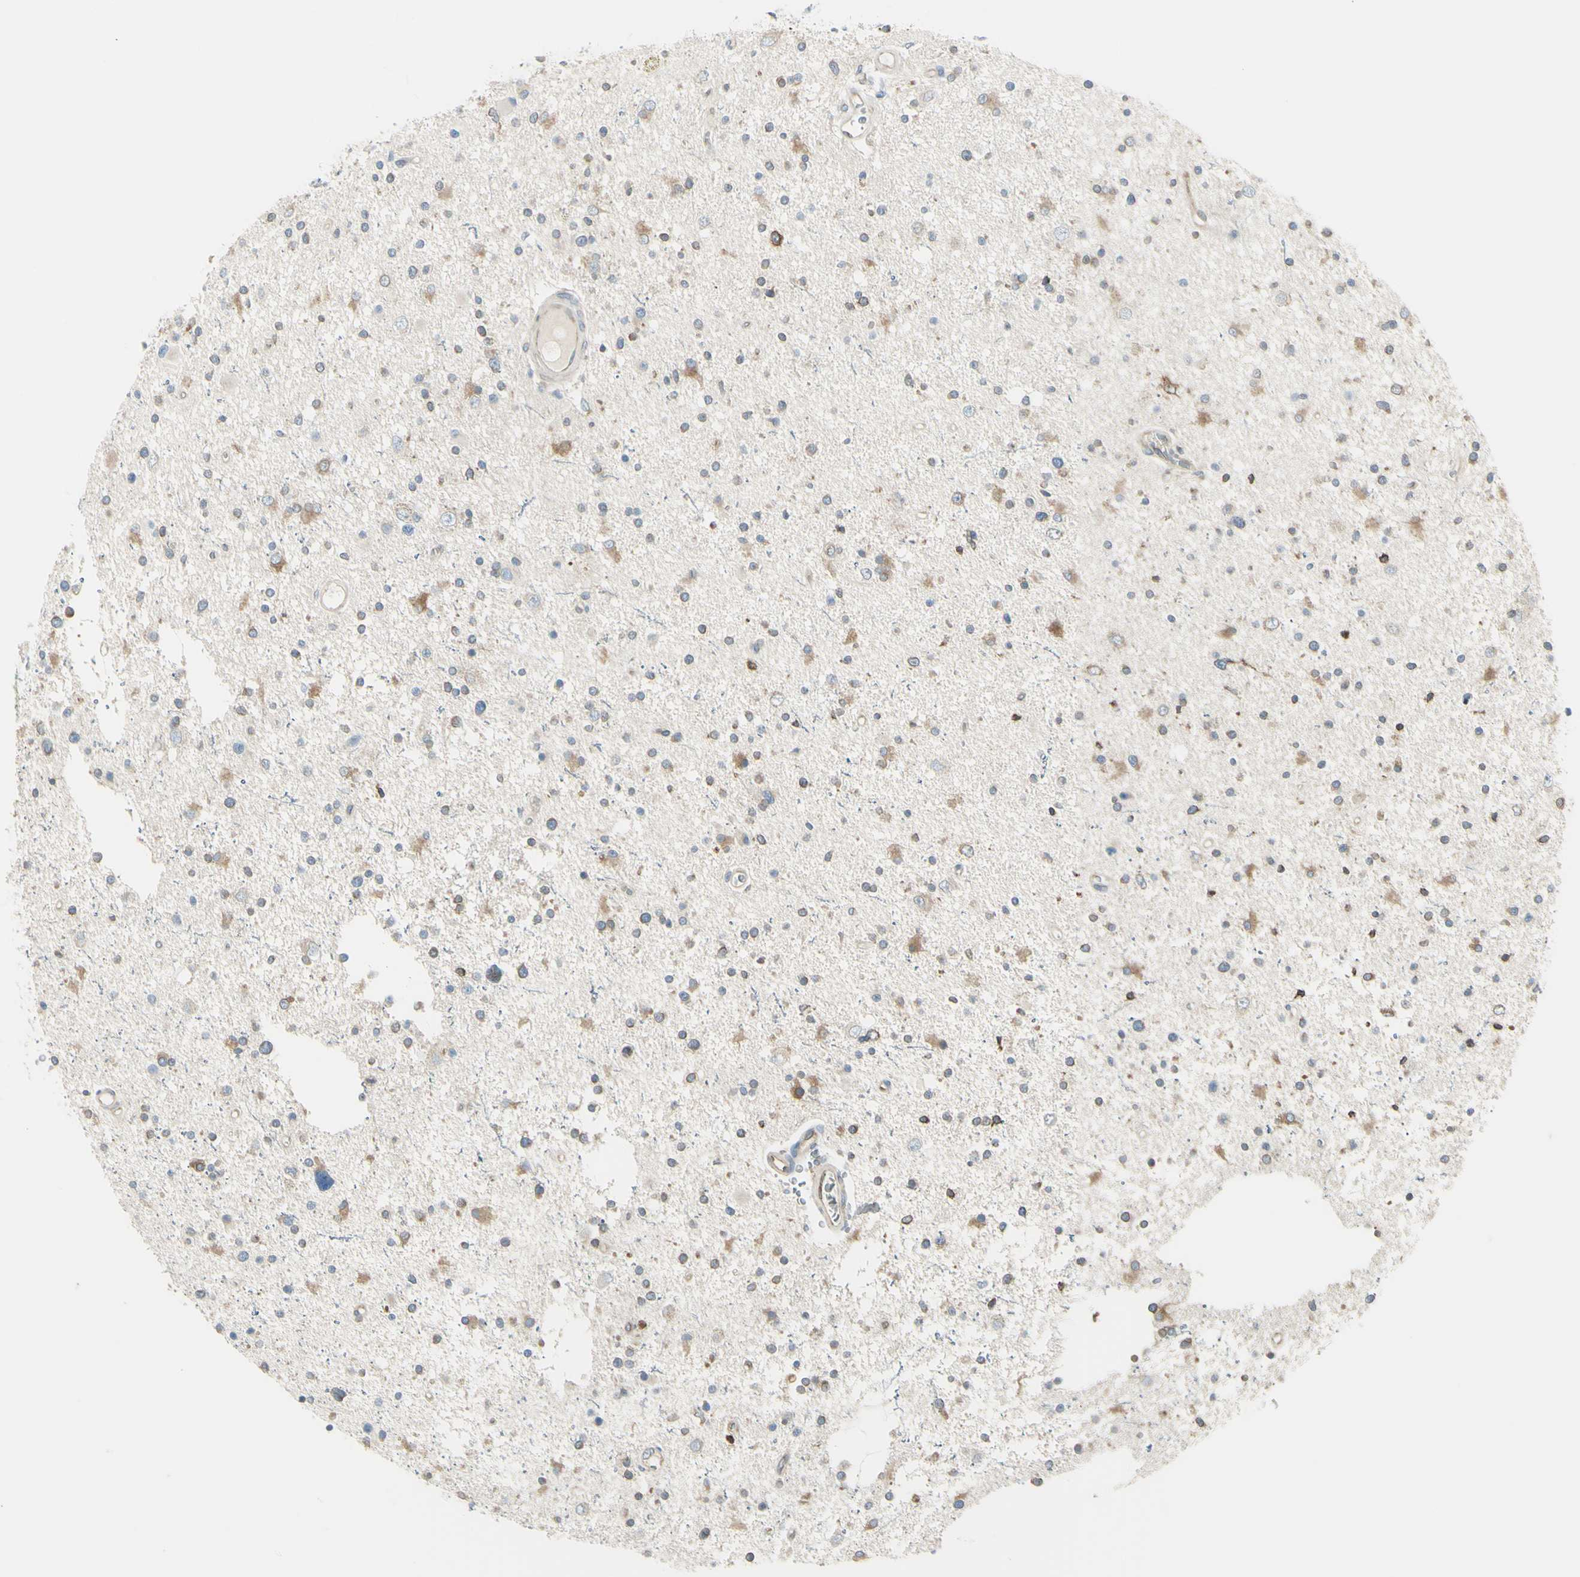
{"staining": {"intensity": "moderate", "quantity": ">75%", "location": "cytoplasmic/membranous"}, "tissue": "glioma", "cell_type": "Tumor cells", "image_type": "cancer", "snomed": [{"axis": "morphology", "description": "Glioma, malignant, High grade"}, {"axis": "topography", "description": "Brain"}], "caption": "A brown stain labels moderate cytoplasmic/membranous positivity of a protein in human malignant glioma (high-grade) tumor cells.", "gene": "SELENOS", "patient": {"sex": "male", "age": 33}}